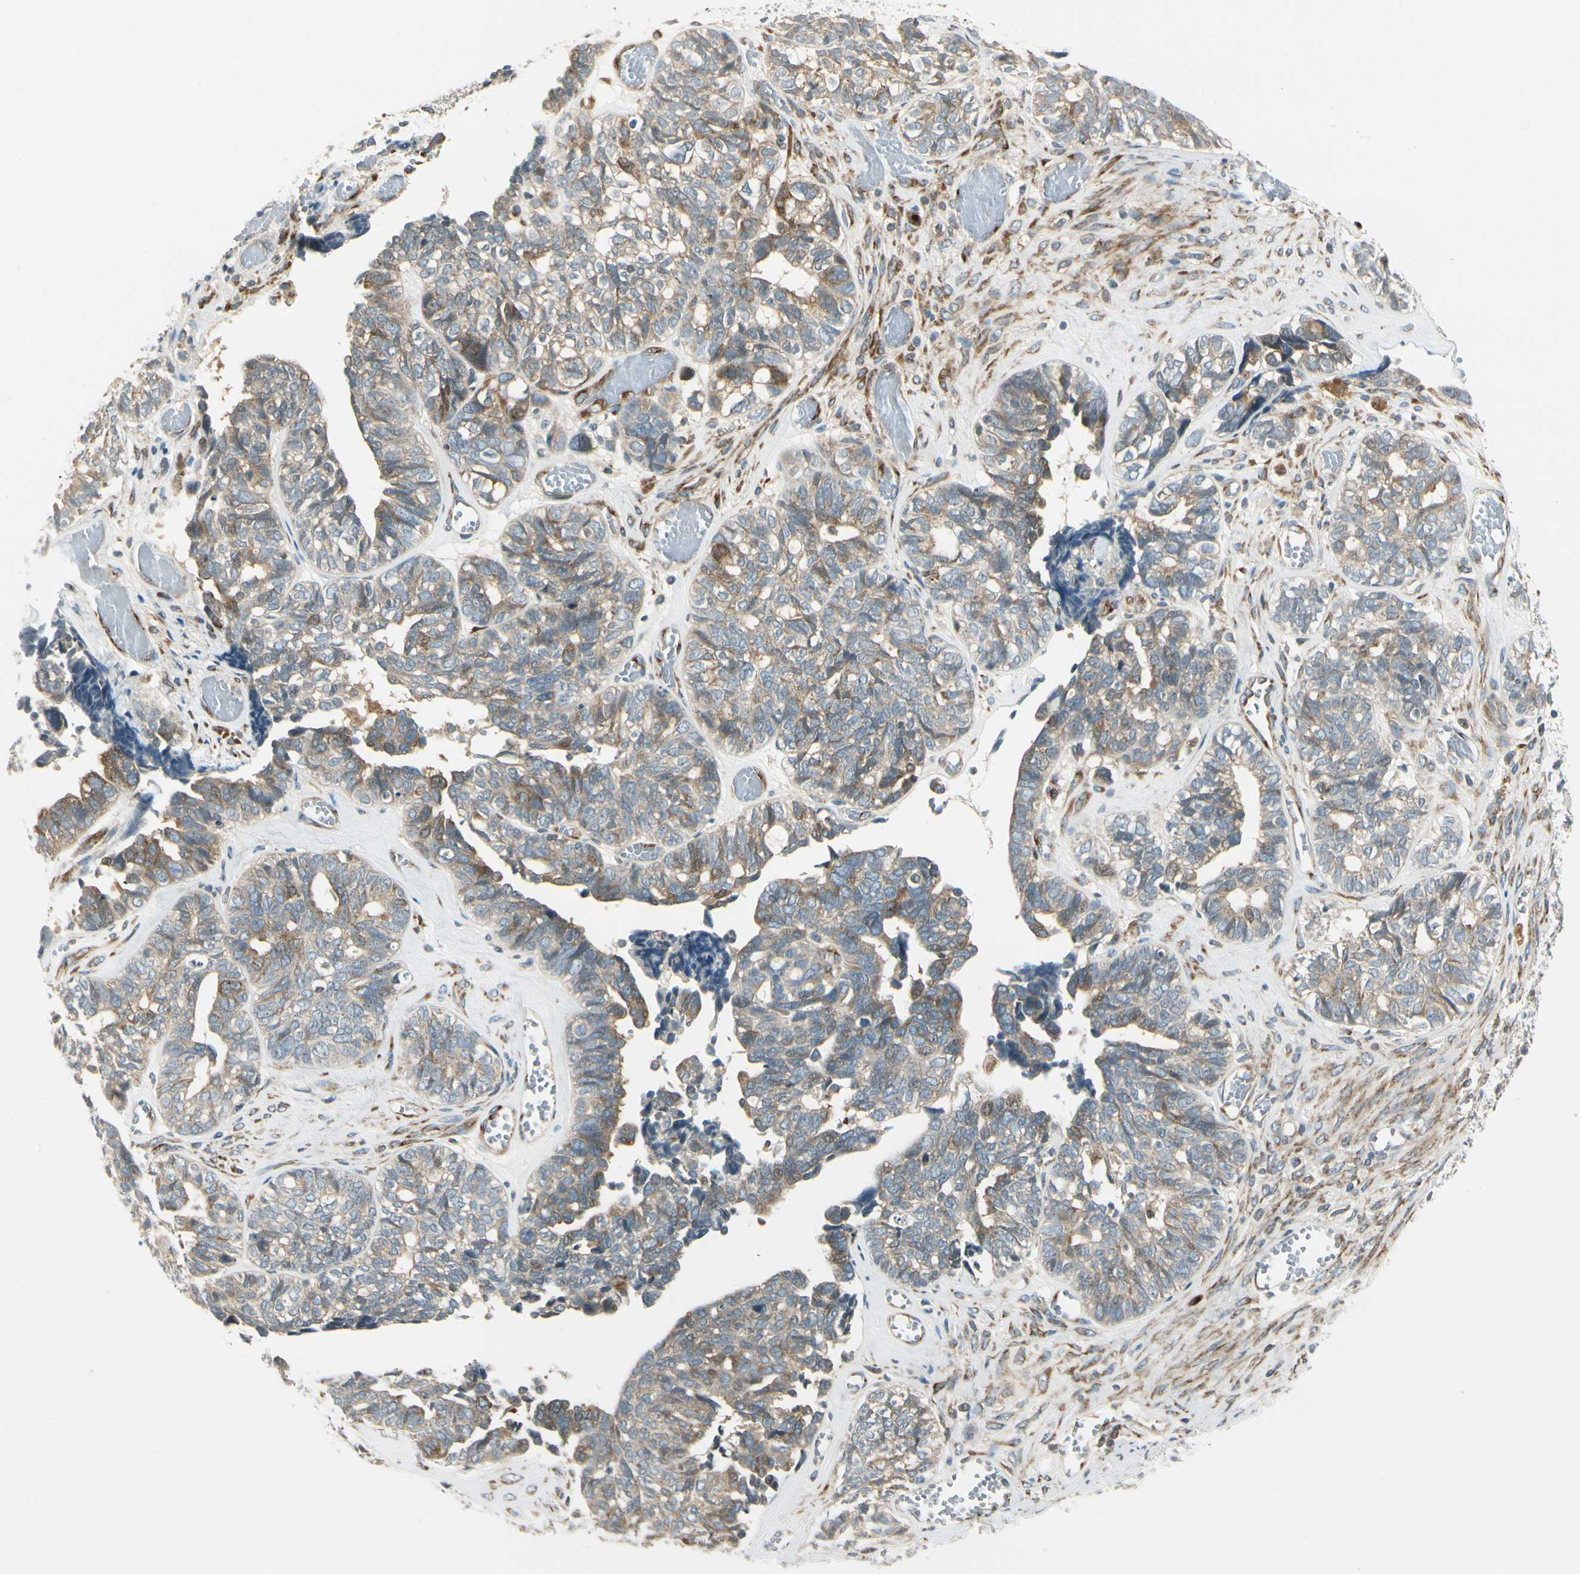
{"staining": {"intensity": "weak", "quantity": "25%-75%", "location": "cytoplasmic/membranous"}, "tissue": "ovarian cancer", "cell_type": "Tumor cells", "image_type": "cancer", "snomed": [{"axis": "morphology", "description": "Cystadenocarcinoma, serous, NOS"}, {"axis": "topography", "description": "Ovary"}], "caption": "Human ovarian cancer stained for a protein (brown) shows weak cytoplasmic/membranous positive positivity in about 25%-75% of tumor cells.", "gene": "MANSC1", "patient": {"sex": "female", "age": 79}}